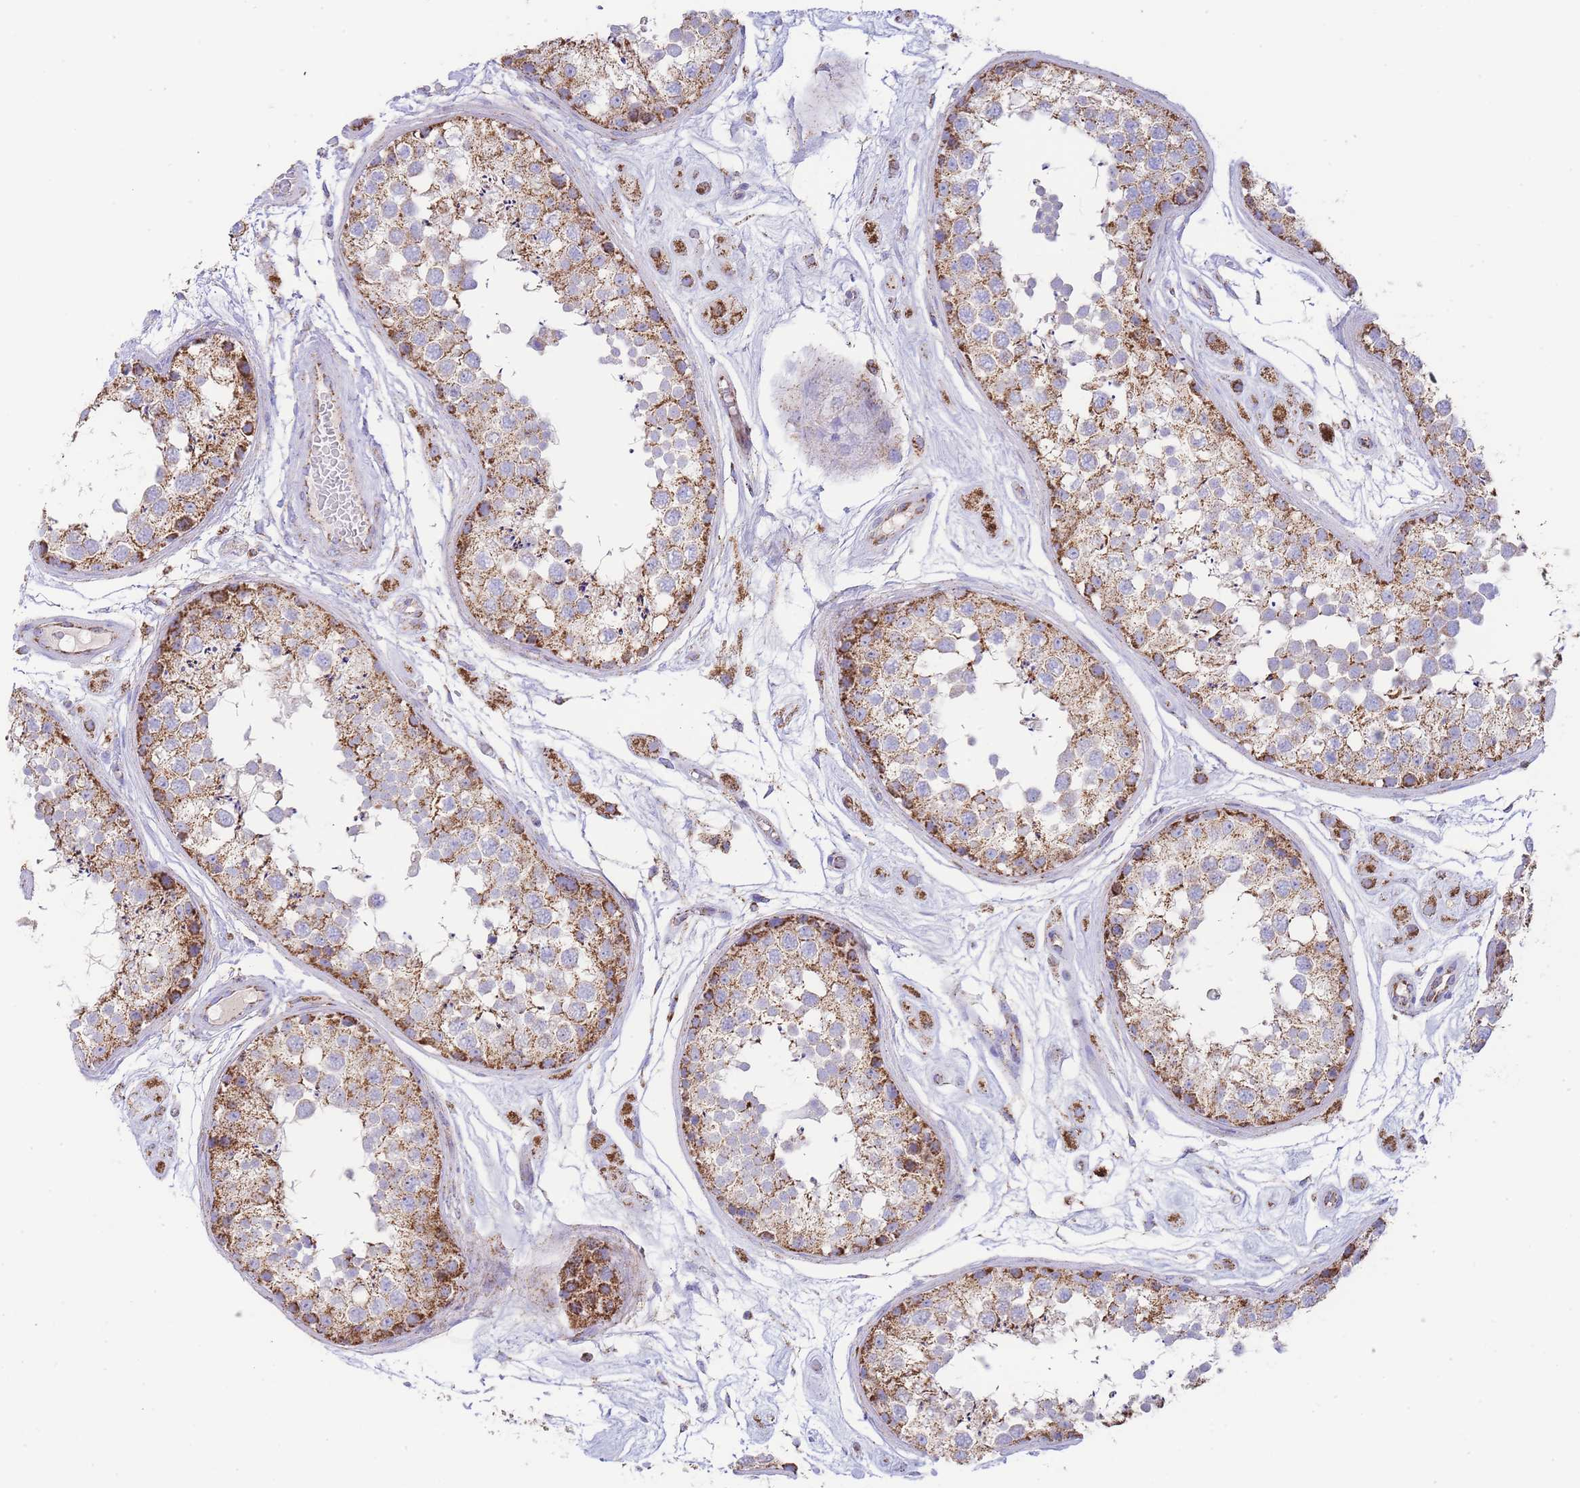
{"staining": {"intensity": "strong", "quantity": ">75%", "location": "cytoplasmic/membranous"}, "tissue": "testis", "cell_type": "Cells in seminiferous ducts", "image_type": "normal", "snomed": [{"axis": "morphology", "description": "Normal tissue, NOS"}, {"axis": "topography", "description": "Testis"}], "caption": "Strong cytoplasmic/membranous expression is seen in about >75% of cells in seminiferous ducts in normal testis.", "gene": "GSTM1", "patient": {"sex": "male", "age": 25}}